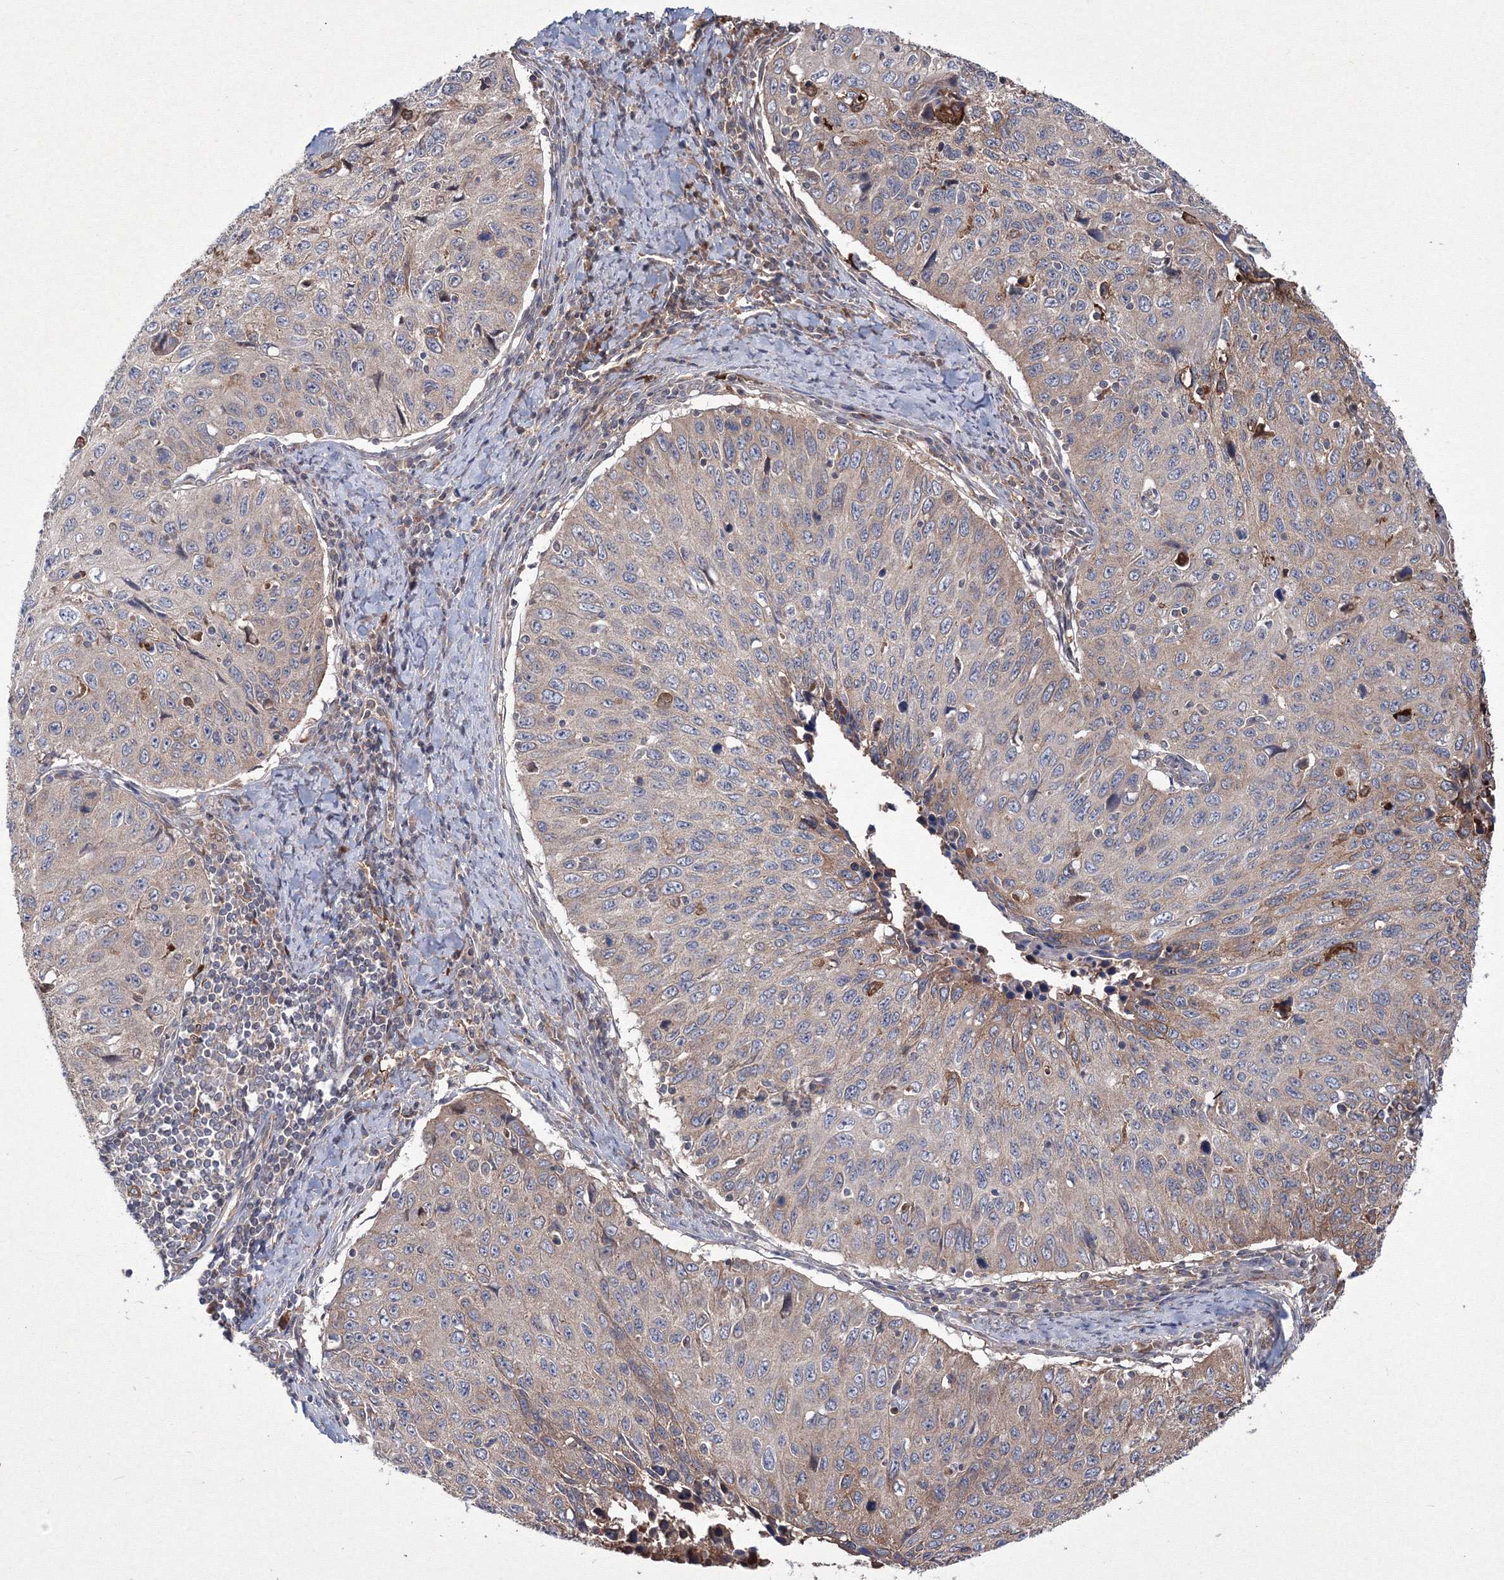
{"staining": {"intensity": "weak", "quantity": "<25%", "location": "cytoplasmic/membranous"}, "tissue": "cervical cancer", "cell_type": "Tumor cells", "image_type": "cancer", "snomed": [{"axis": "morphology", "description": "Squamous cell carcinoma, NOS"}, {"axis": "topography", "description": "Cervix"}], "caption": "There is no significant expression in tumor cells of cervical cancer (squamous cell carcinoma).", "gene": "RANBP3L", "patient": {"sex": "female", "age": 53}}